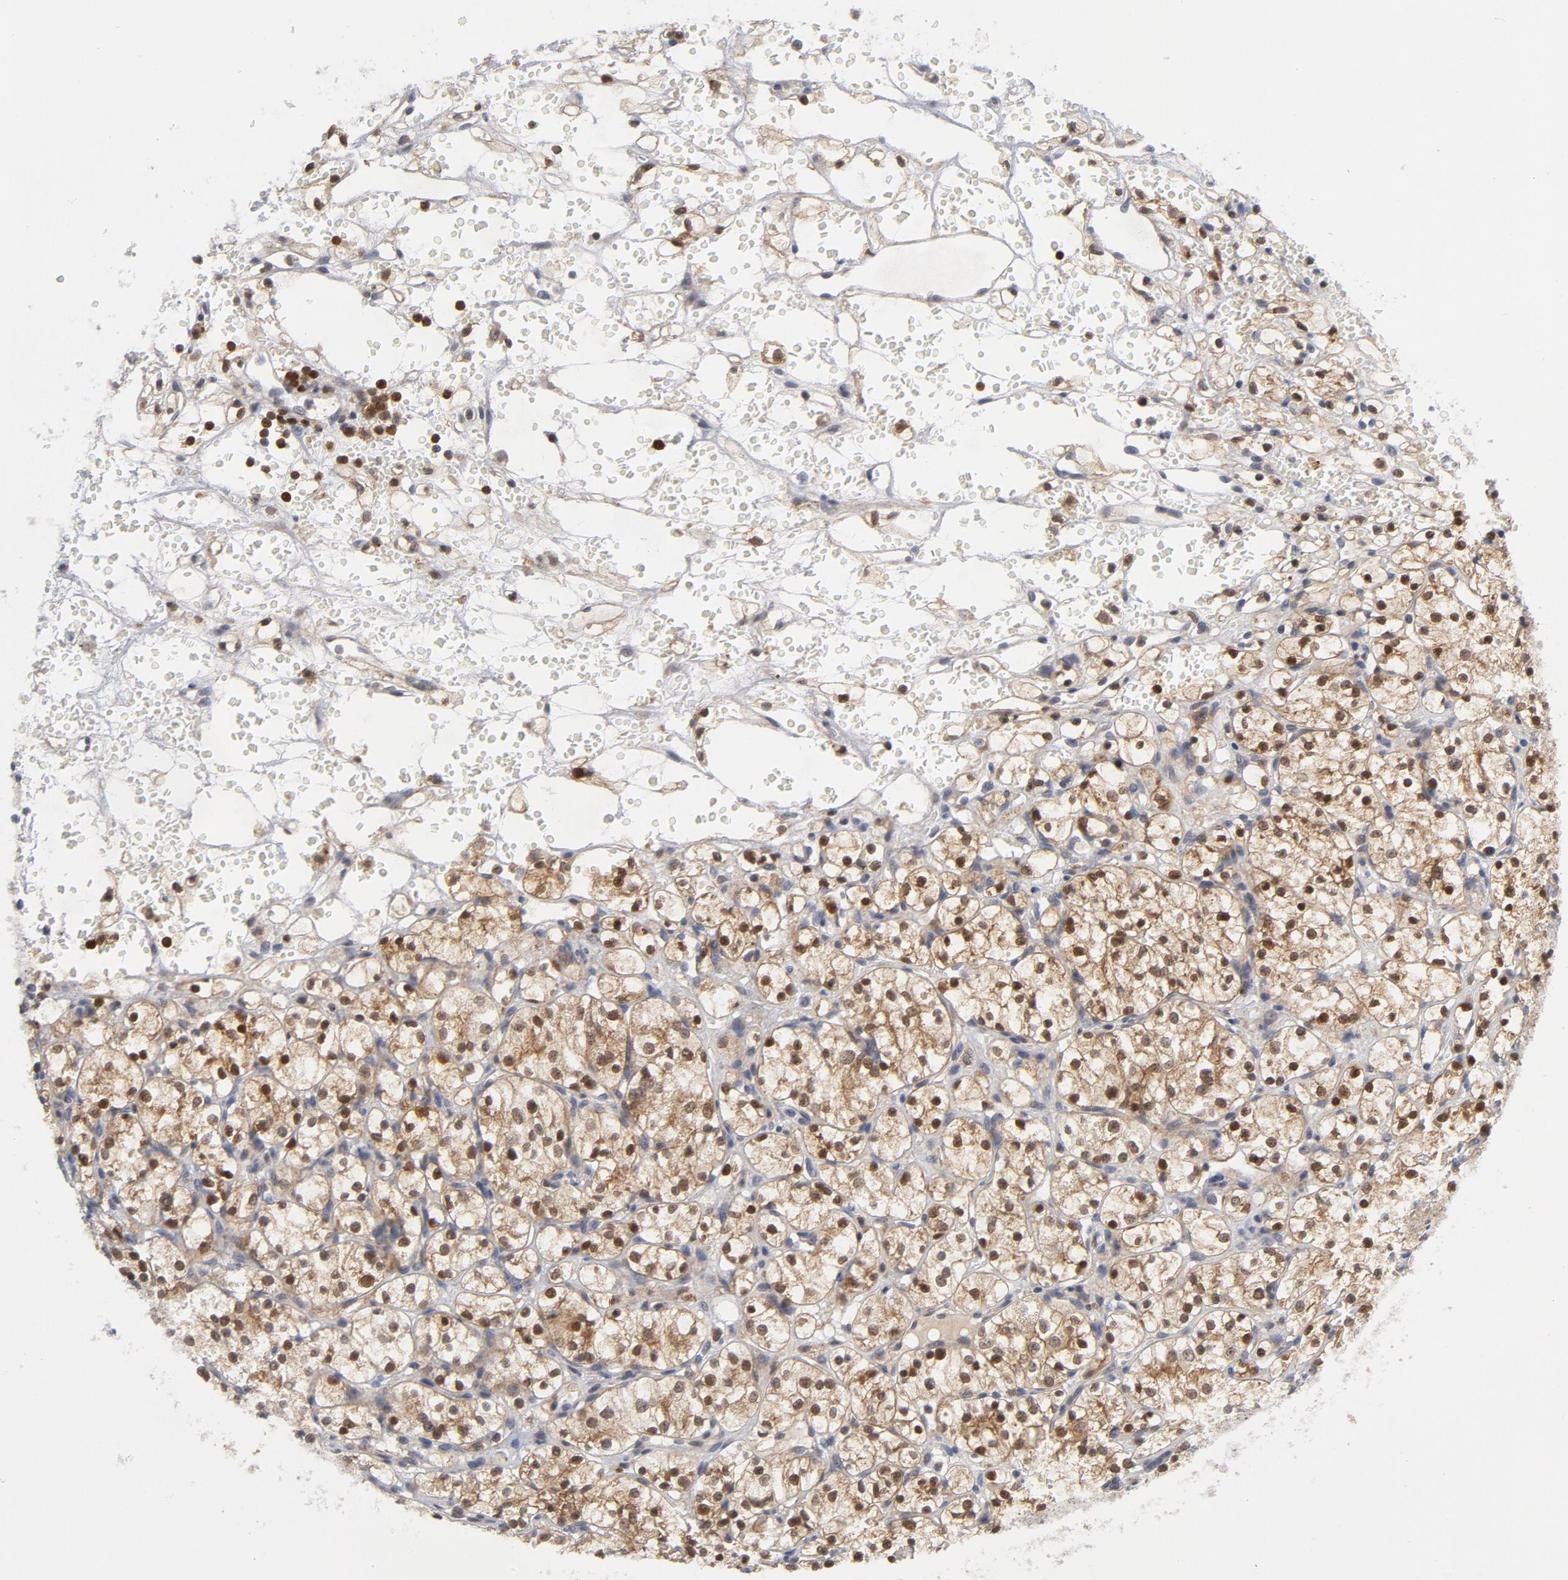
{"staining": {"intensity": "weak", "quantity": ">75%", "location": "cytoplasmic/membranous,nuclear"}, "tissue": "renal cancer", "cell_type": "Tumor cells", "image_type": "cancer", "snomed": [{"axis": "morphology", "description": "Adenocarcinoma, NOS"}, {"axis": "topography", "description": "Kidney"}], "caption": "Approximately >75% of tumor cells in human adenocarcinoma (renal) reveal weak cytoplasmic/membranous and nuclear protein staining as visualized by brown immunohistochemical staining.", "gene": "TRADD", "patient": {"sex": "female", "age": 60}}